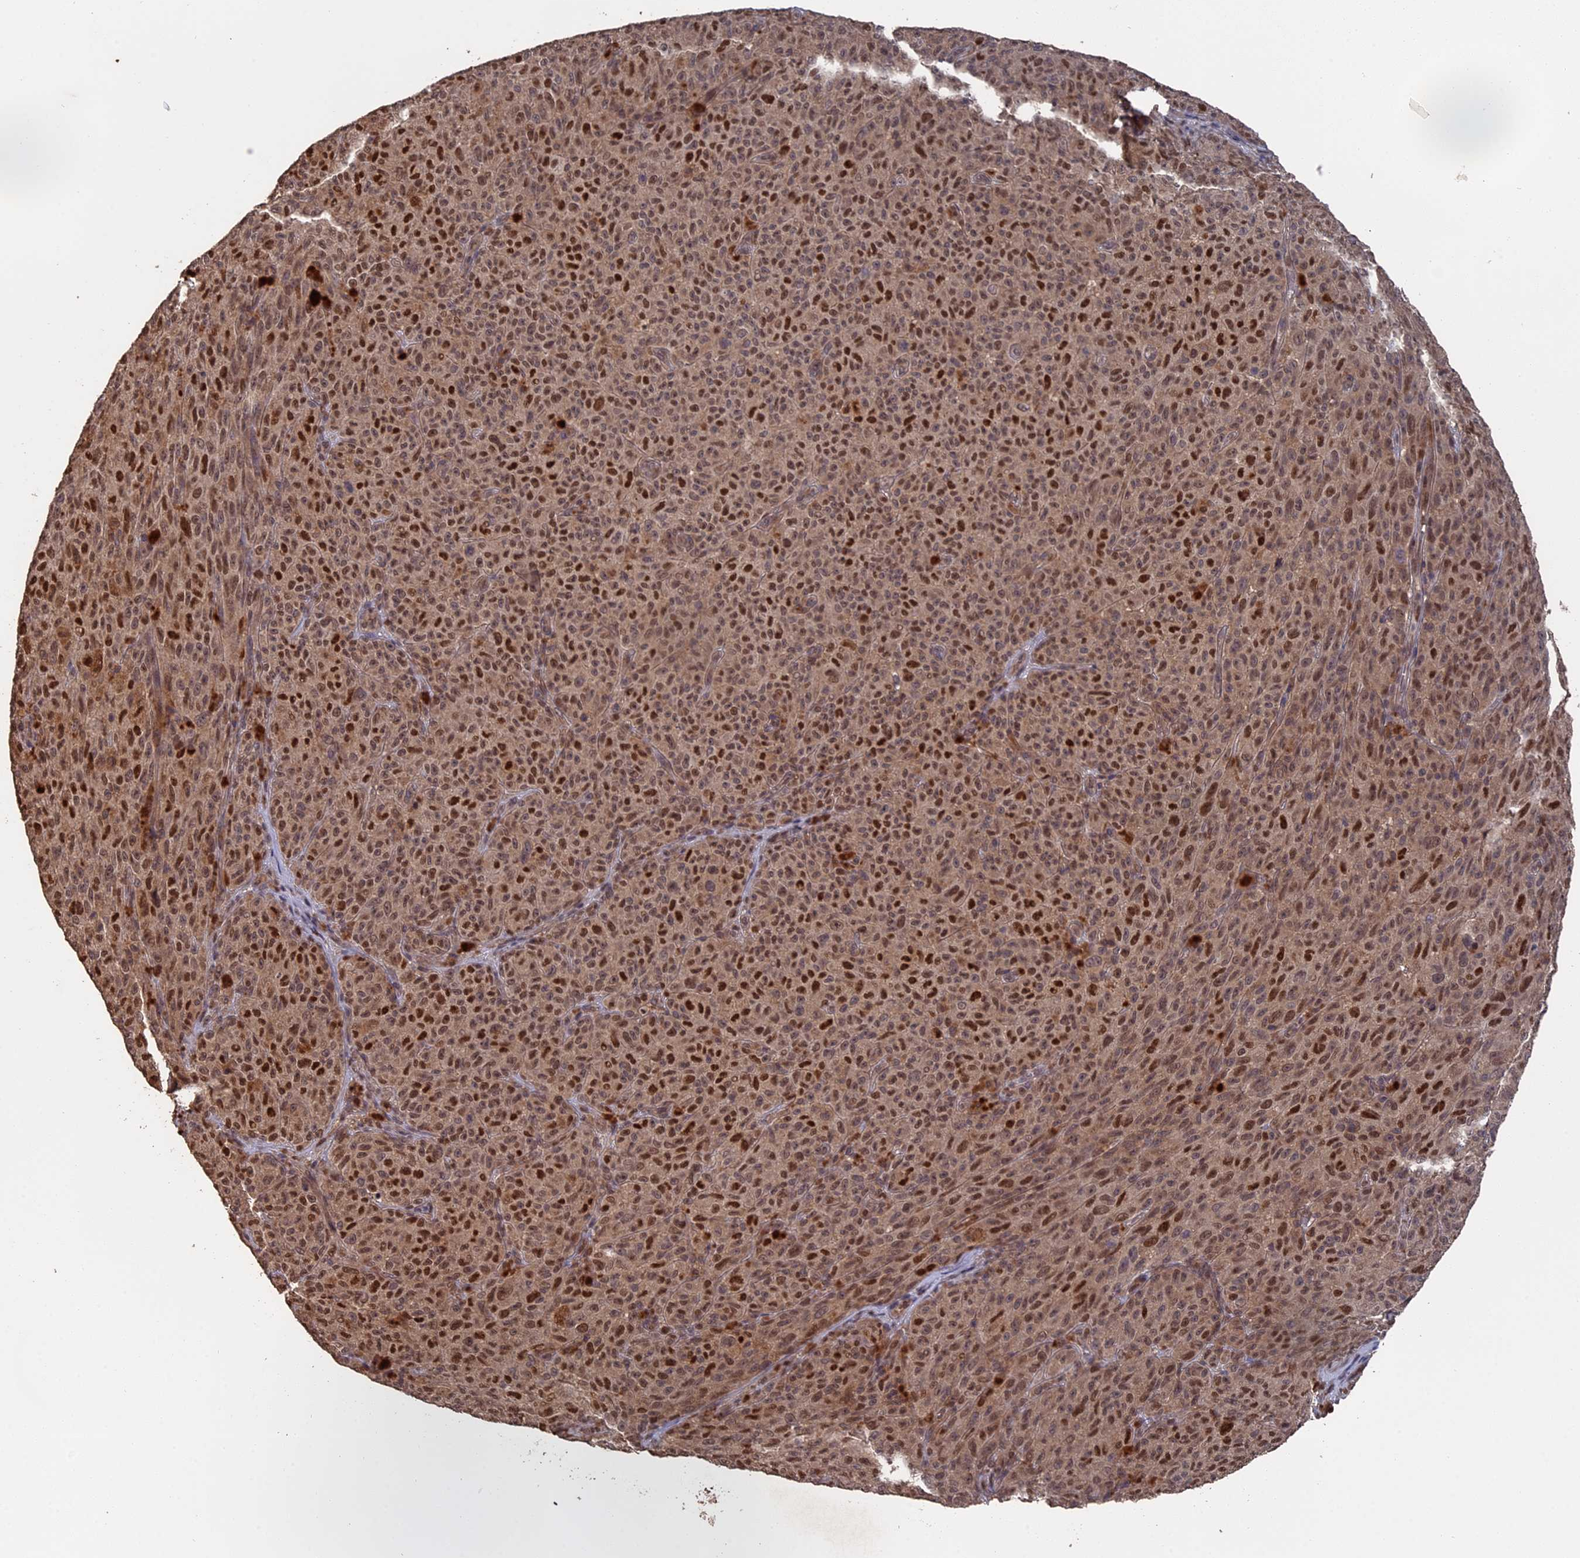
{"staining": {"intensity": "moderate", "quantity": ">75%", "location": "nuclear"}, "tissue": "melanoma", "cell_type": "Tumor cells", "image_type": "cancer", "snomed": [{"axis": "morphology", "description": "Malignant melanoma, NOS"}, {"axis": "topography", "description": "Skin"}], "caption": "Immunohistochemistry of human malignant melanoma shows medium levels of moderate nuclear staining in about >75% of tumor cells.", "gene": "MYBL2", "patient": {"sex": "female", "age": 82}}